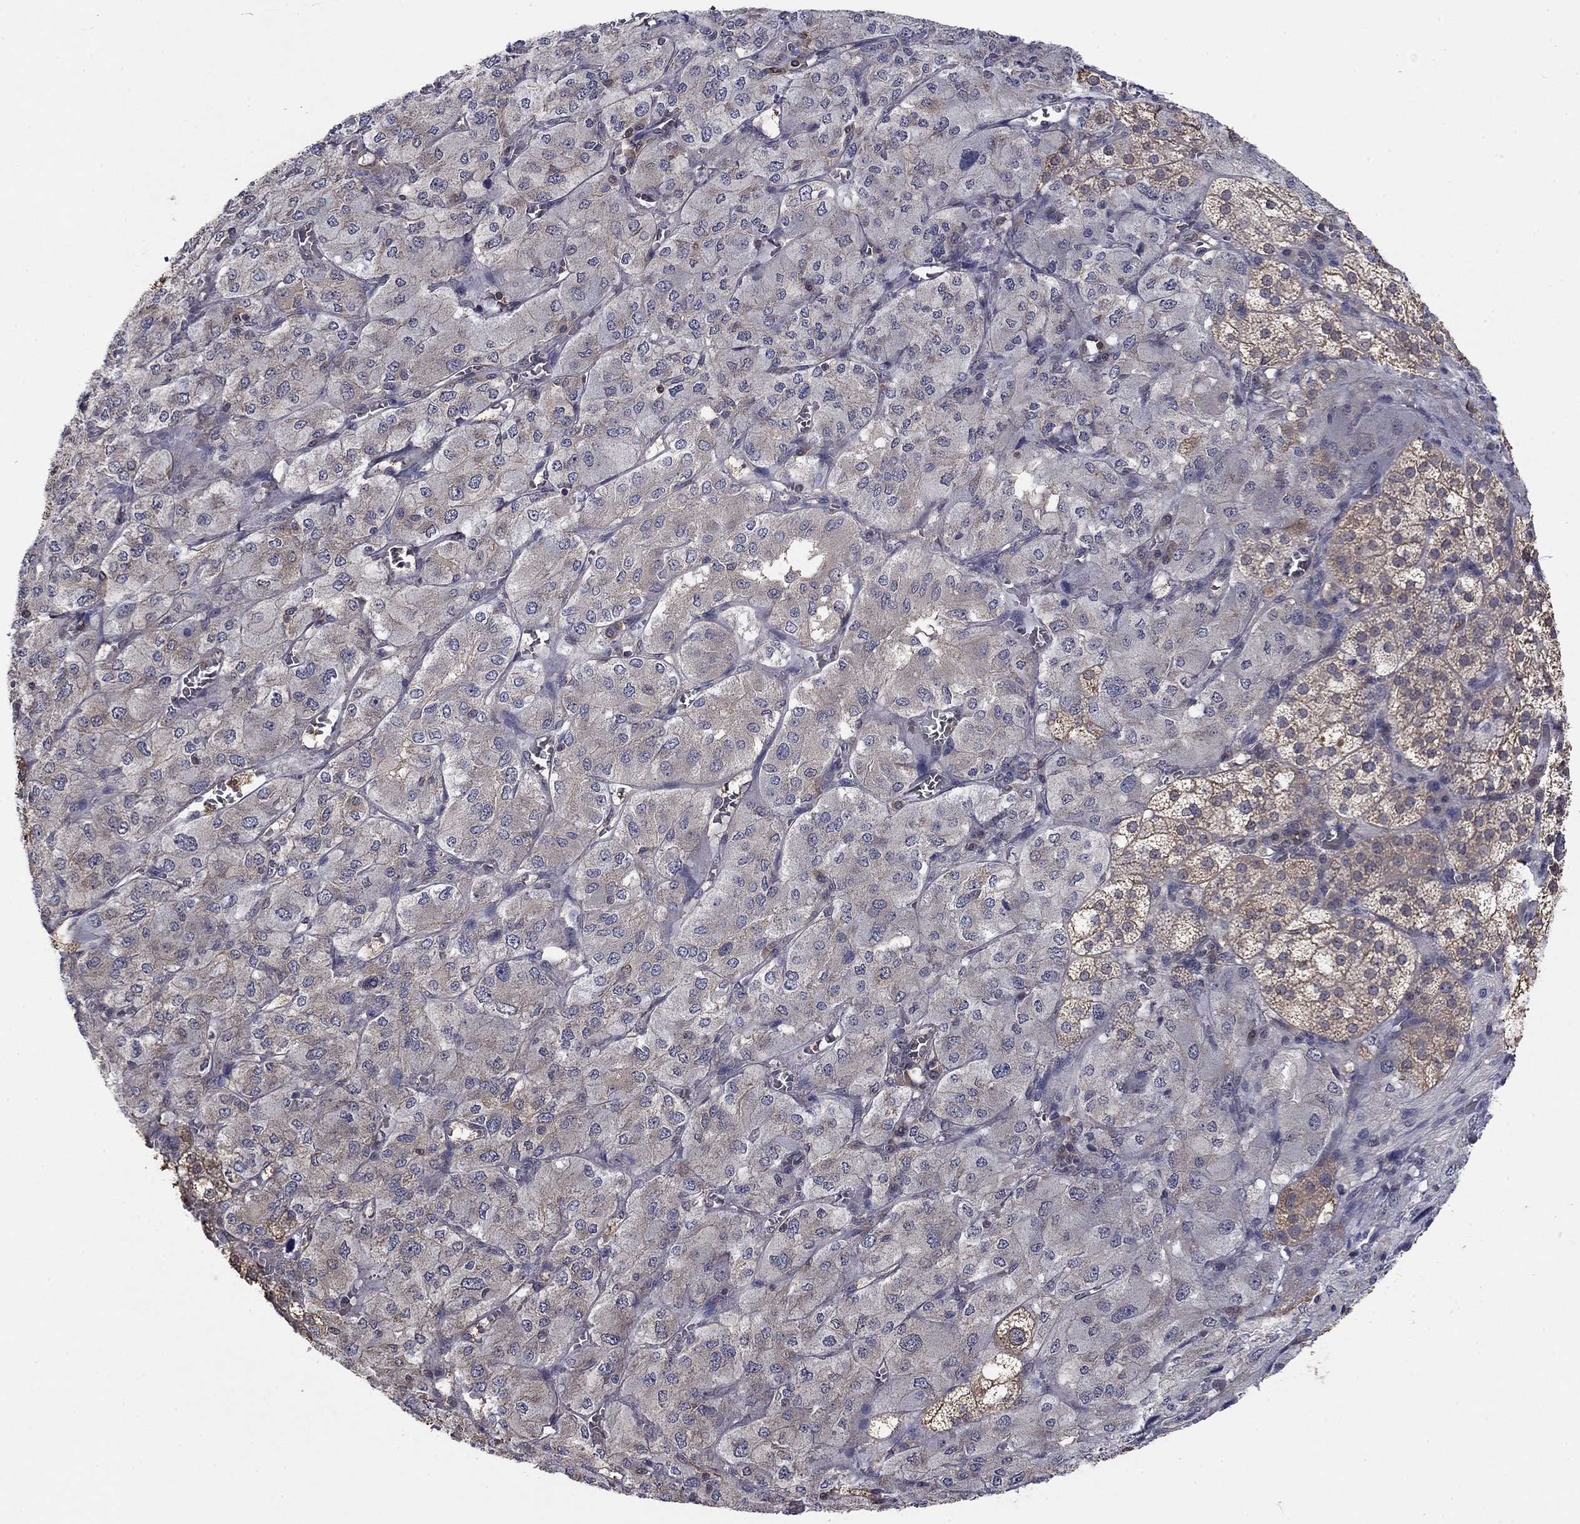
{"staining": {"intensity": "weak", "quantity": "25%-75%", "location": "cytoplasmic/membranous"}, "tissue": "adrenal gland", "cell_type": "Glandular cells", "image_type": "normal", "snomed": [{"axis": "morphology", "description": "Normal tissue, NOS"}, {"axis": "topography", "description": "Adrenal gland"}], "caption": "Adrenal gland stained for a protein (brown) displays weak cytoplasmic/membranous positive positivity in about 25%-75% of glandular cells.", "gene": "RNF114", "patient": {"sex": "female", "age": 60}}